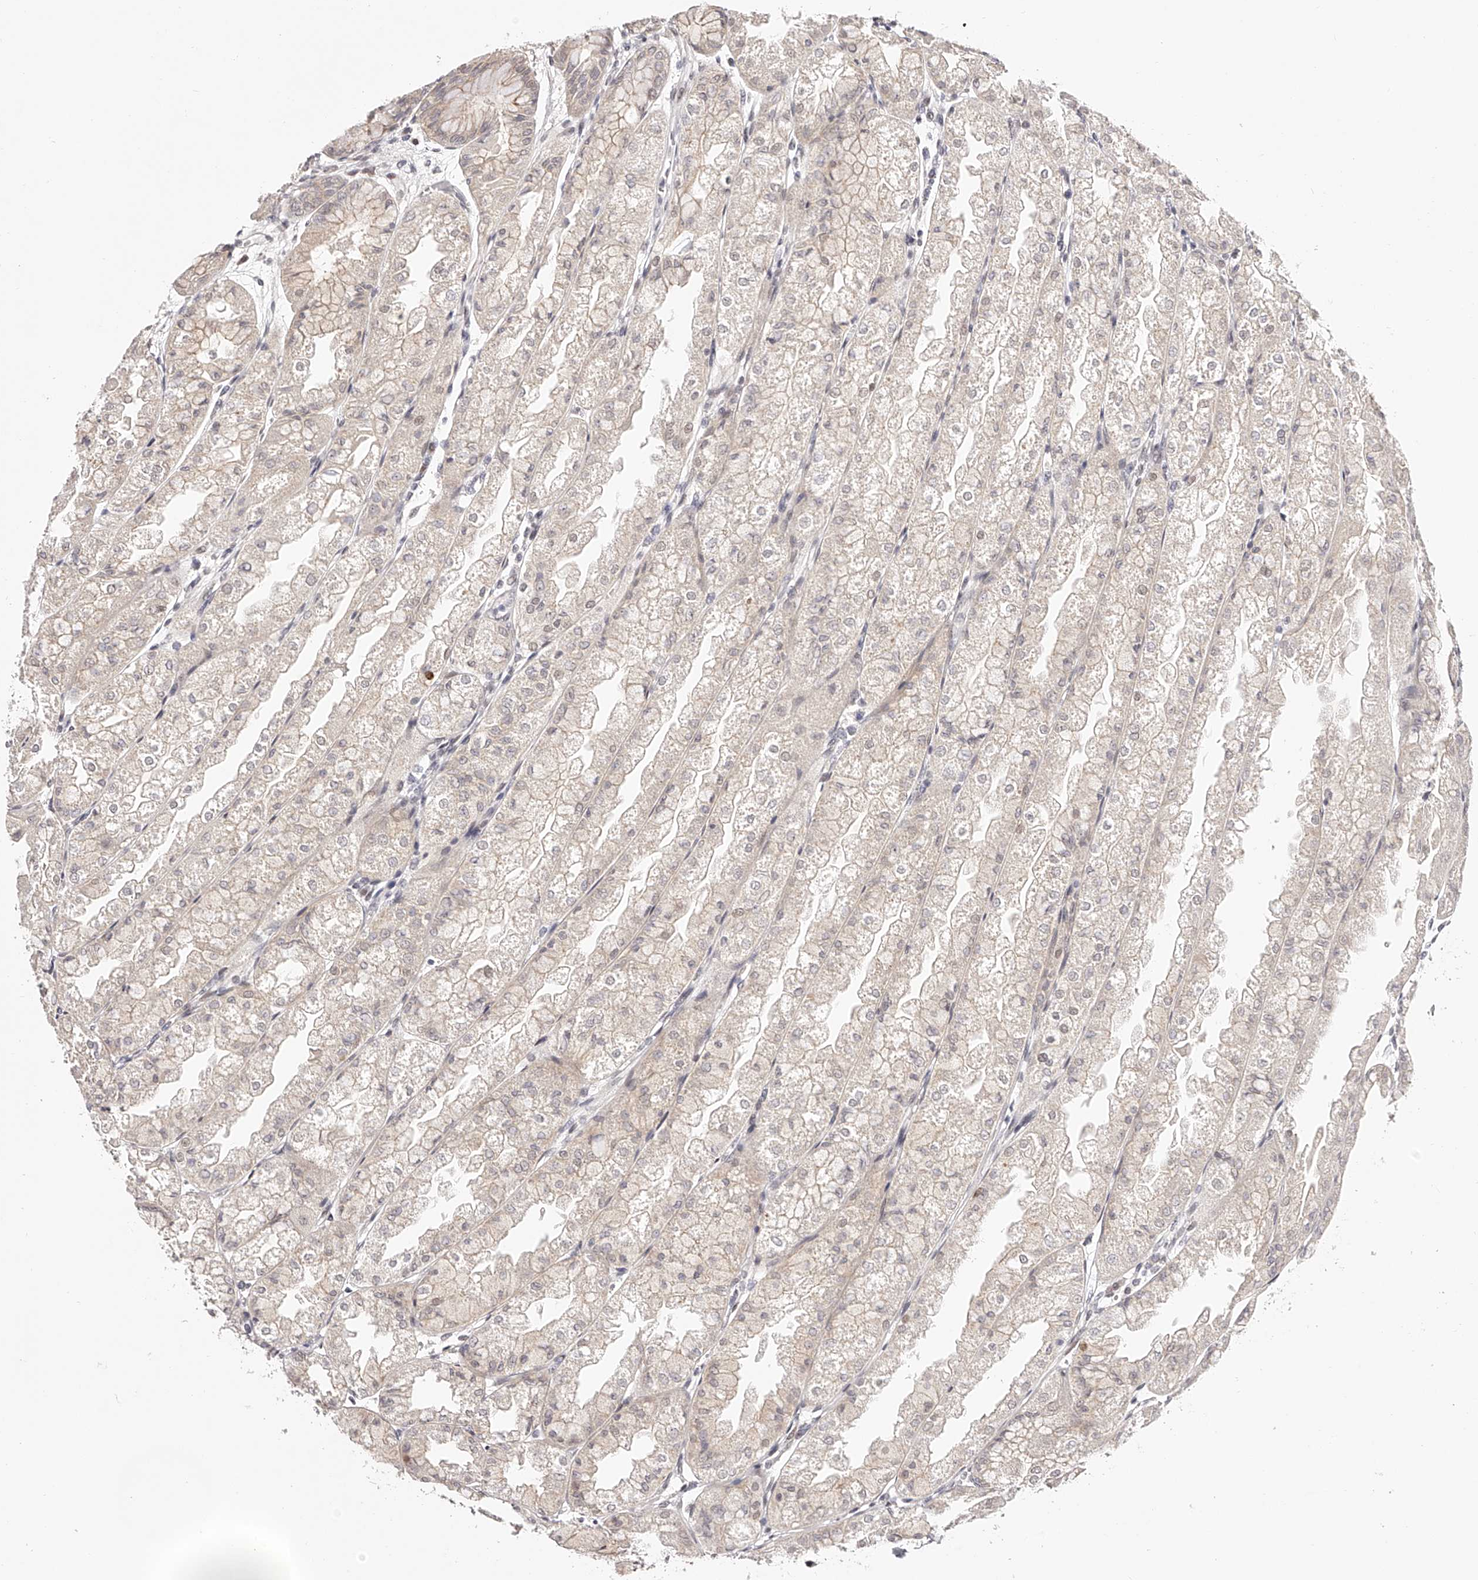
{"staining": {"intensity": "moderate", "quantity": "25%-75%", "location": "cytoplasmic/membranous"}, "tissue": "stomach", "cell_type": "Glandular cells", "image_type": "normal", "snomed": [{"axis": "morphology", "description": "Normal tissue, NOS"}, {"axis": "topography", "description": "Stomach, upper"}], "caption": "Protein positivity by immunohistochemistry shows moderate cytoplasmic/membranous expression in approximately 25%-75% of glandular cells in unremarkable stomach.", "gene": "USF3", "patient": {"sex": "male", "age": 47}}